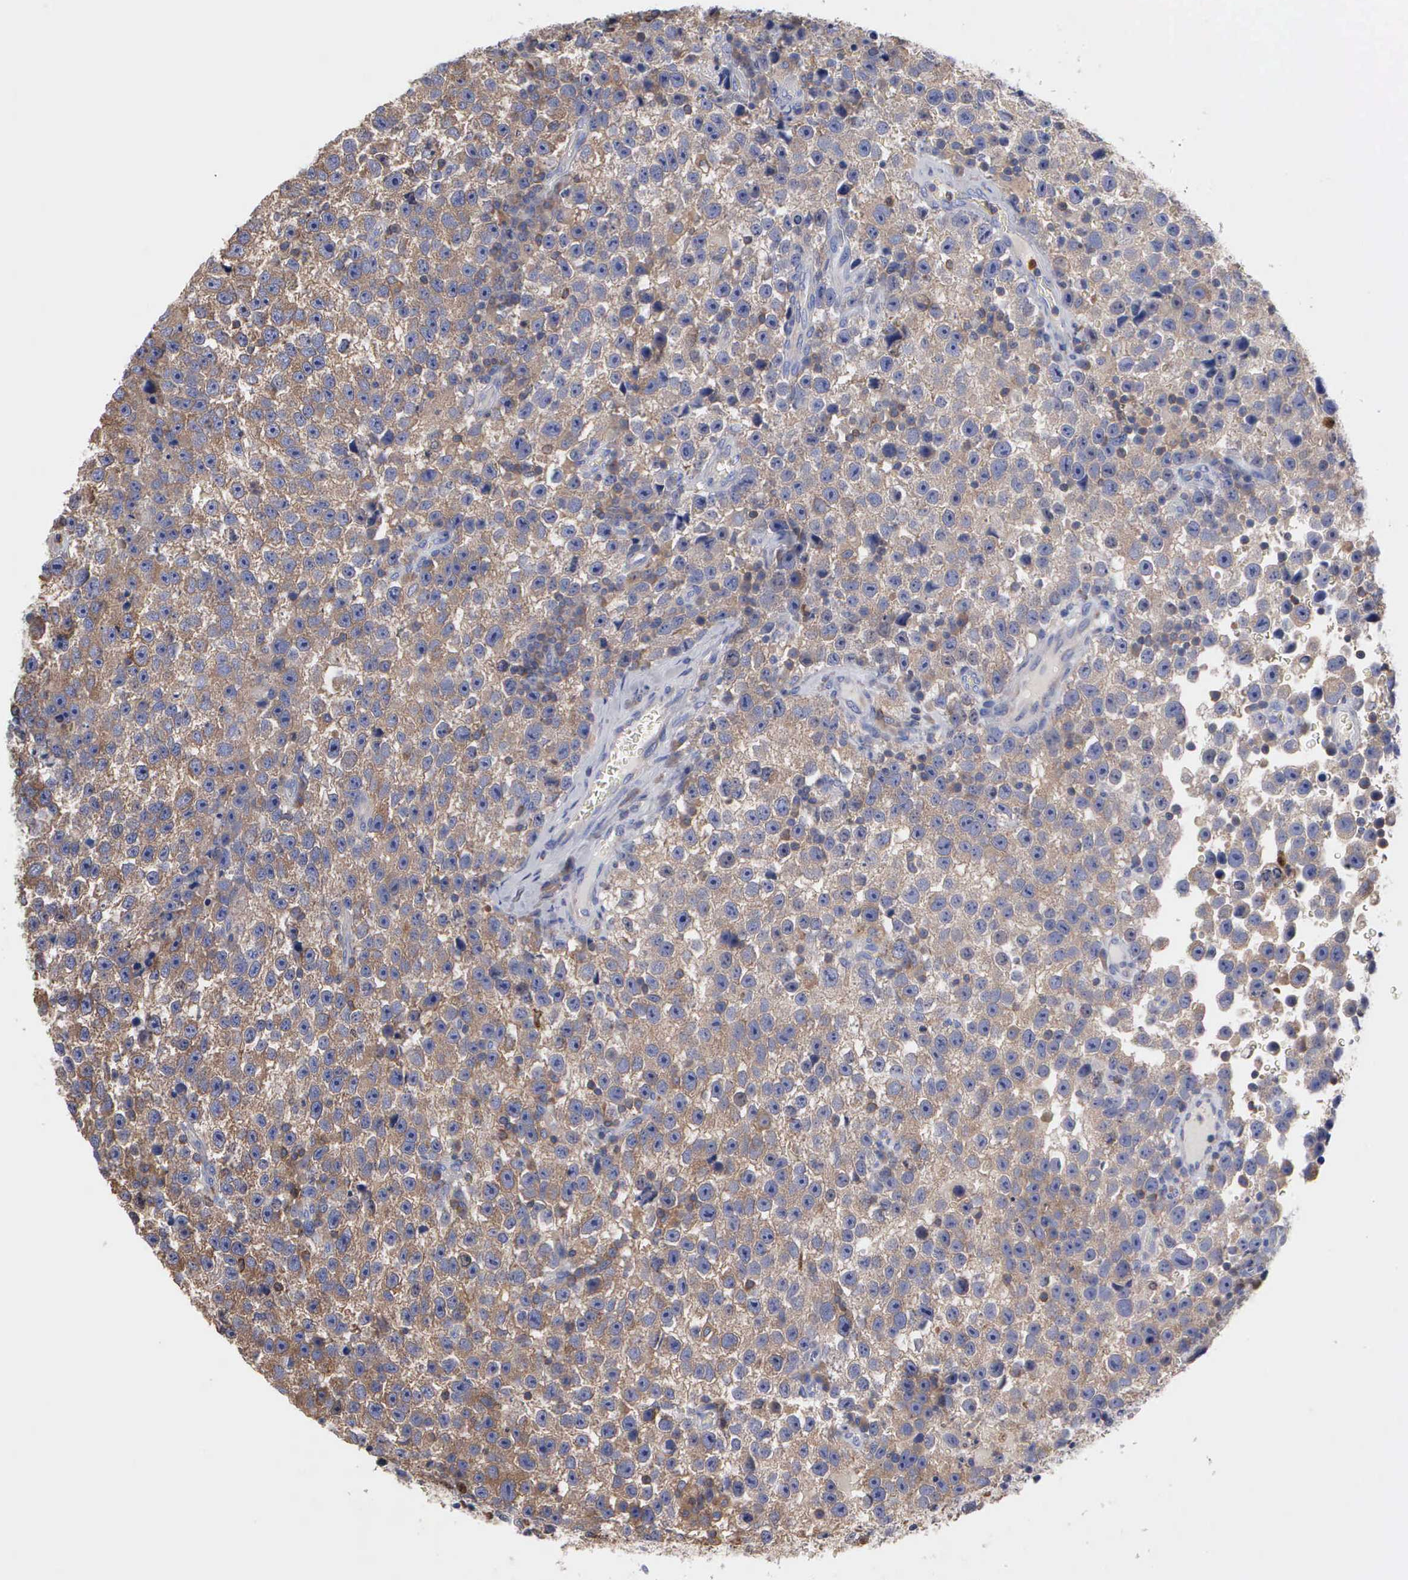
{"staining": {"intensity": "weak", "quantity": ">75%", "location": "cytoplasmic/membranous"}, "tissue": "testis cancer", "cell_type": "Tumor cells", "image_type": "cancer", "snomed": [{"axis": "morphology", "description": "Seminoma, NOS"}, {"axis": "topography", "description": "Testis"}], "caption": "High-magnification brightfield microscopy of seminoma (testis) stained with DAB (brown) and counterstained with hematoxylin (blue). tumor cells exhibit weak cytoplasmic/membranous expression is present in approximately>75% of cells. Nuclei are stained in blue.", "gene": "G6PD", "patient": {"sex": "male", "age": 33}}